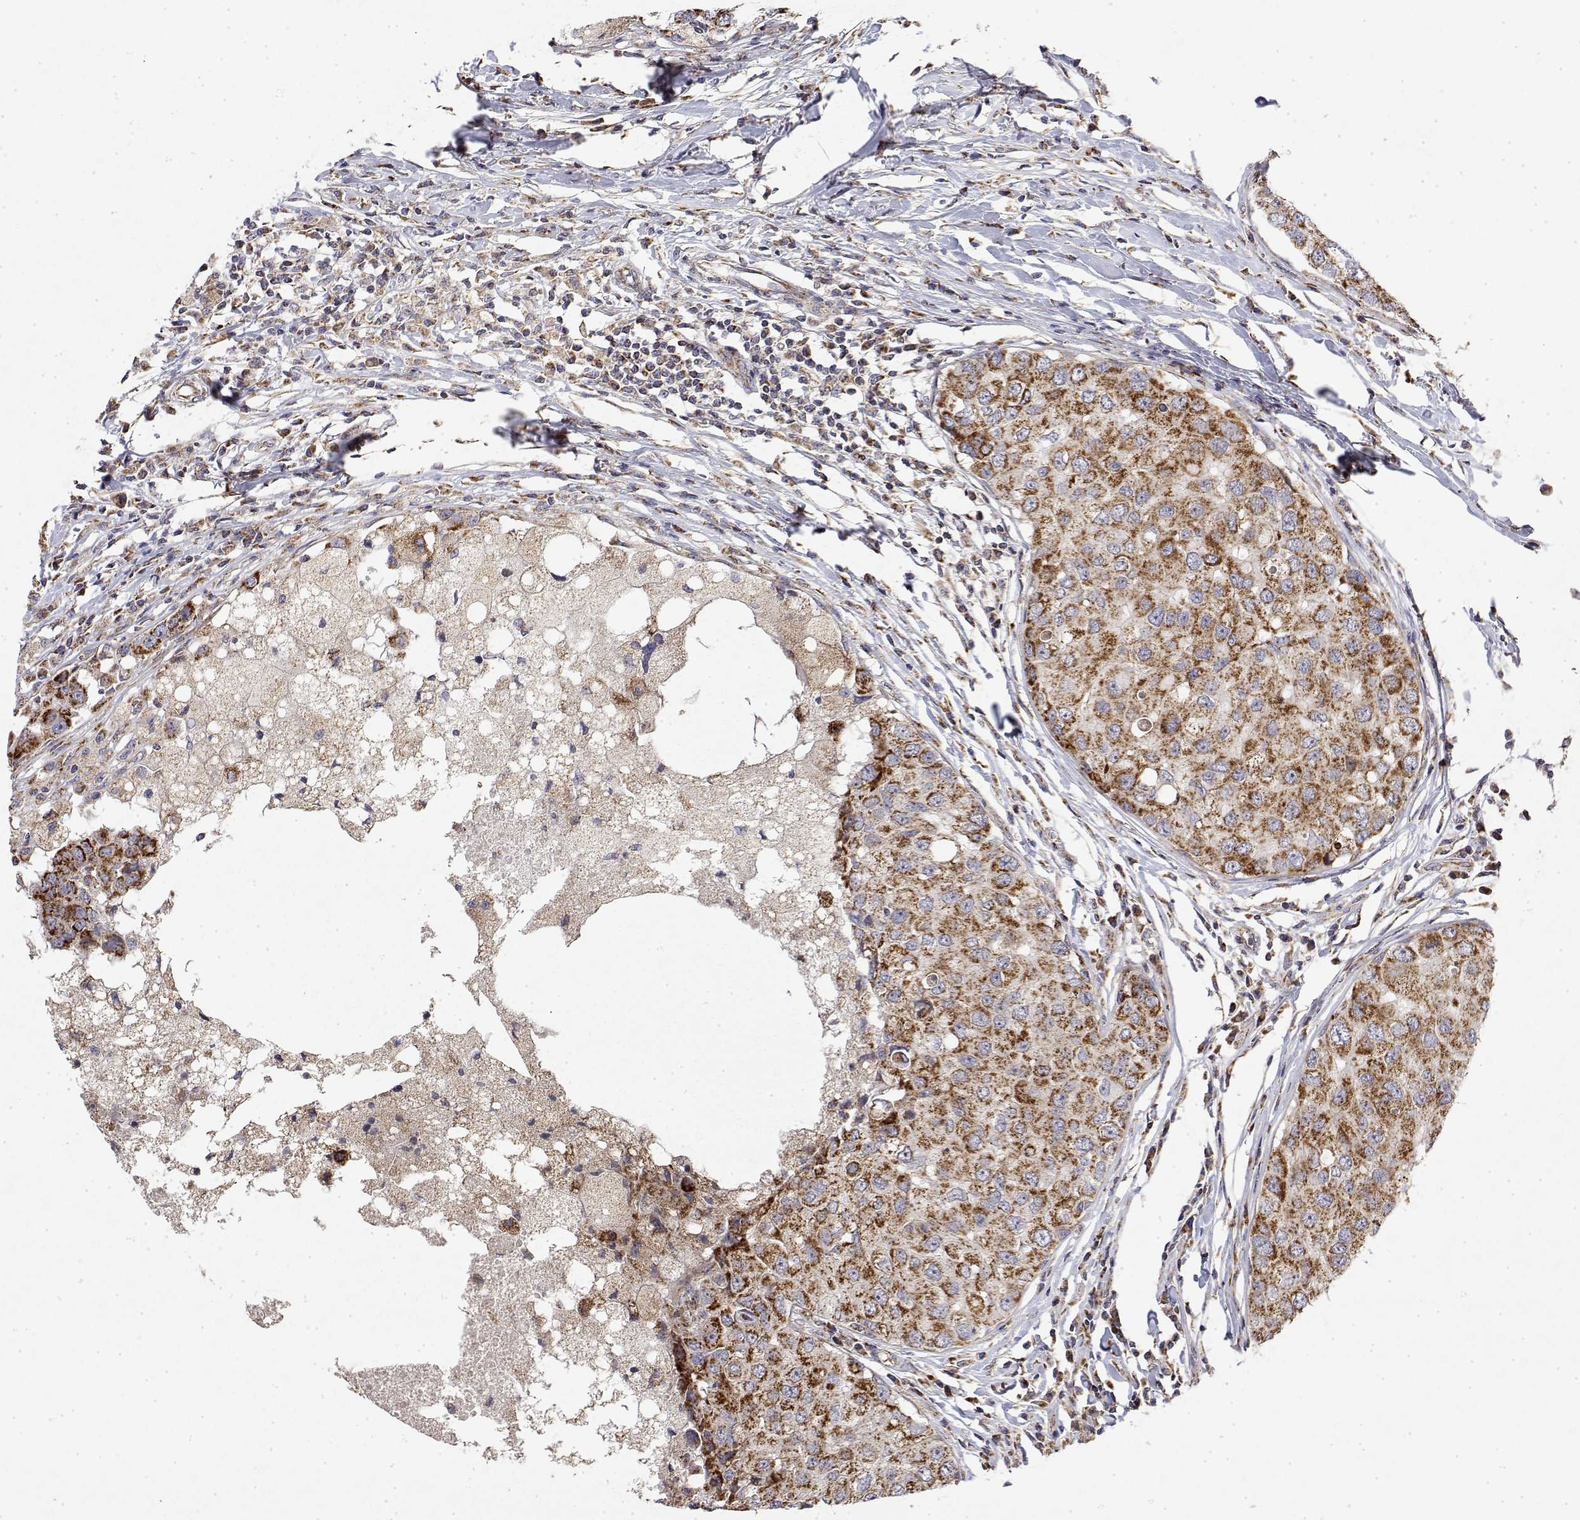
{"staining": {"intensity": "moderate", "quantity": ">75%", "location": "cytoplasmic/membranous"}, "tissue": "breast cancer", "cell_type": "Tumor cells", "image_type": "cancer", "snomed": [{"axis": "morphology", "description": "Duct carcinoma"}, {"axis": "topography", "description": "Breast"}], "caption": "Immunohistochemical staining of breast cancer exhibits medium levels of moderate cytoplasmic/membranous expression in approximately >75% of tumor cells. The protein is stained brown, and the nuclei are stained in blue (DAB IHC with brightfield microscopy, high magnification).", "gene": "GADD45GIP1", "patient": {"sex": "female", "age": 27}}